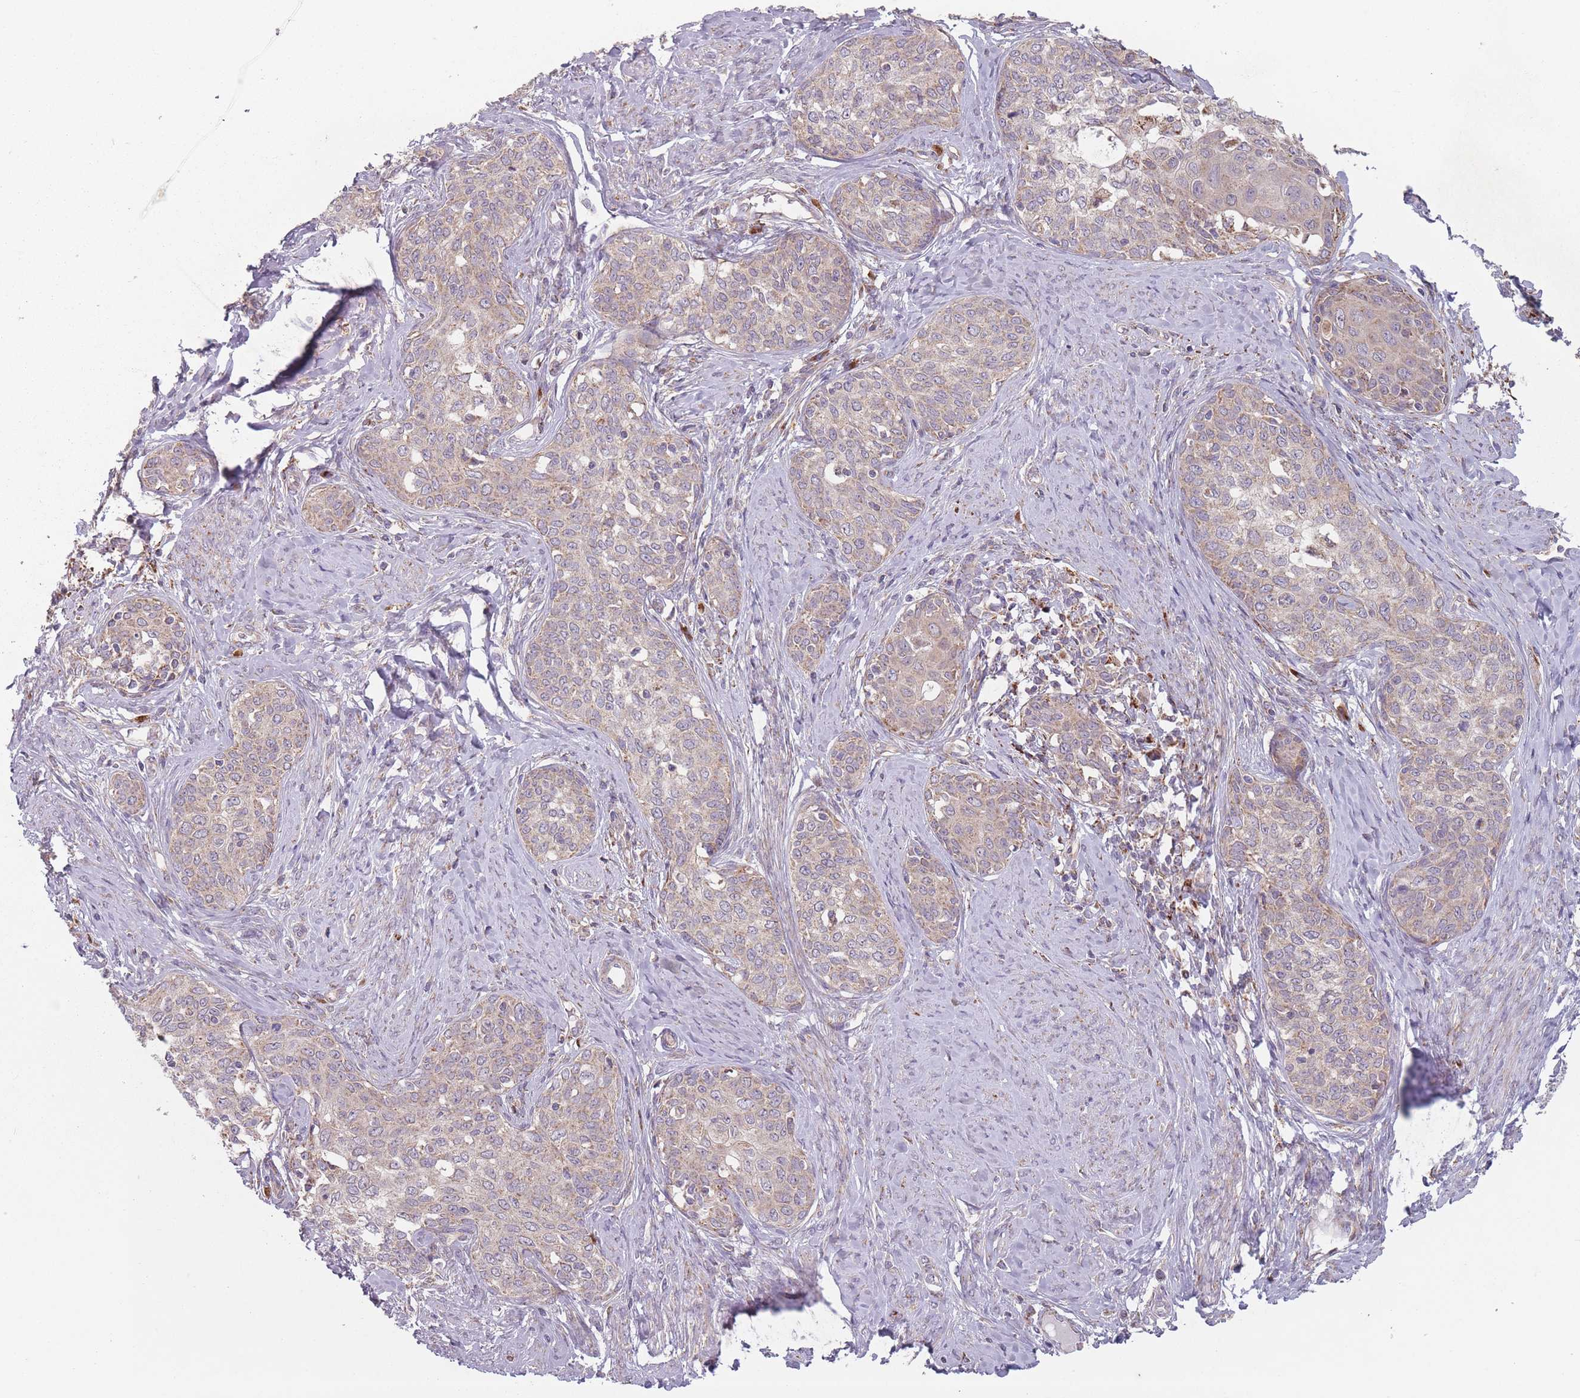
{"staining": {"intensity": "weak", "quantity": ">75%", "location": "cytoplasmic/membranous"}, "tissue": "cervical cancer", "cell_type": "Tumor cells", "image_type": "cancer", "snomed": [{"axis": "morphology", "description": "Squamous cell carcinoma, NOS"}, {"axis": "morphology", "description": "Adenocarcinoma, NOS"}, {"axis": "topography", "description": "Cervix"}], "caption": "Human cervical cancer (squamous cell carcinoma) stained with a protein marker exhibits weak staining in tumor cells.", "gene": "OR10Q1", "patient": {"sex": "female", "age": 52}}